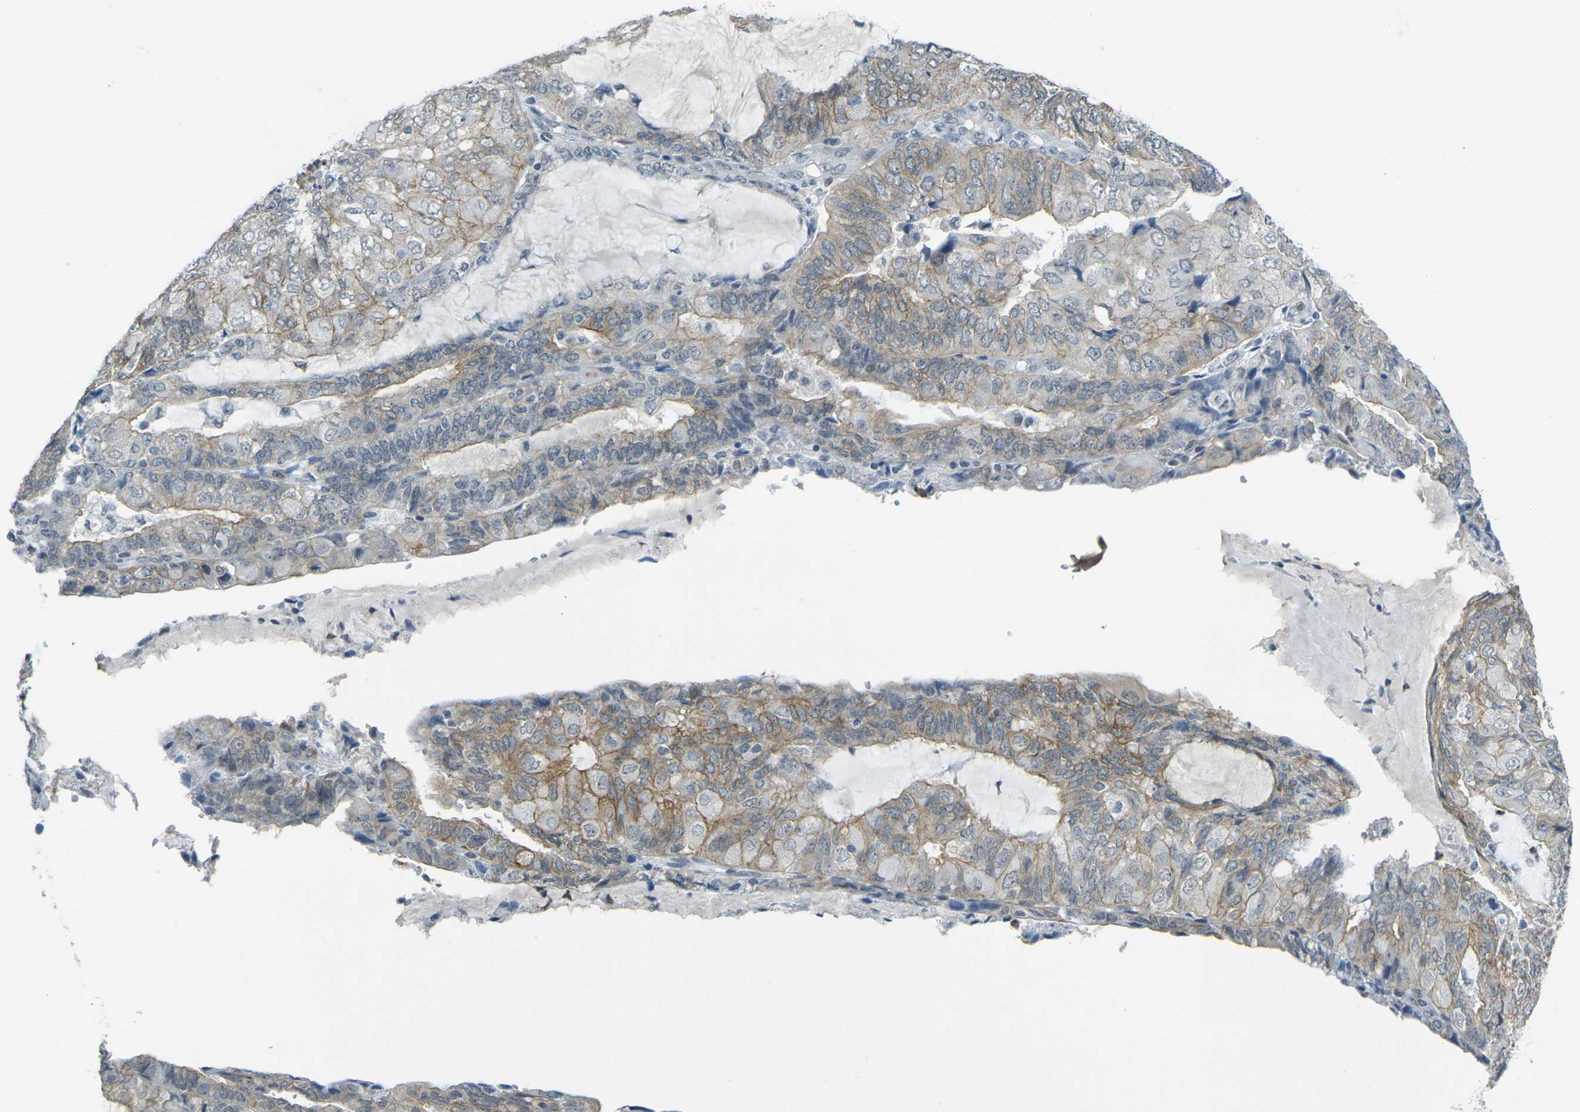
{"staining": {"intensity": "weak", "quantity": ">75%", "location": "cytoplasmic/membranous"}, "tissue": "endometrial cancer", "cell_type": "Tumor cells", "image_type": "cancer", "snomed": [{"axis": "morphology", "description": "Adenocarcinoma, NOS"}, {"axis": "topography", "description": "Endometrium"}], "caption": "An immunohistochemistry (IHC) image of neoplastic tissue is shown. Protein staining in brown highlights weak cytoplasmic/membranous positivity in endometrial cancer (adenocarcinoma) within tumor cells.", "gene": "SPTBN2", "patient": {"sex": "female", "age": 81}}